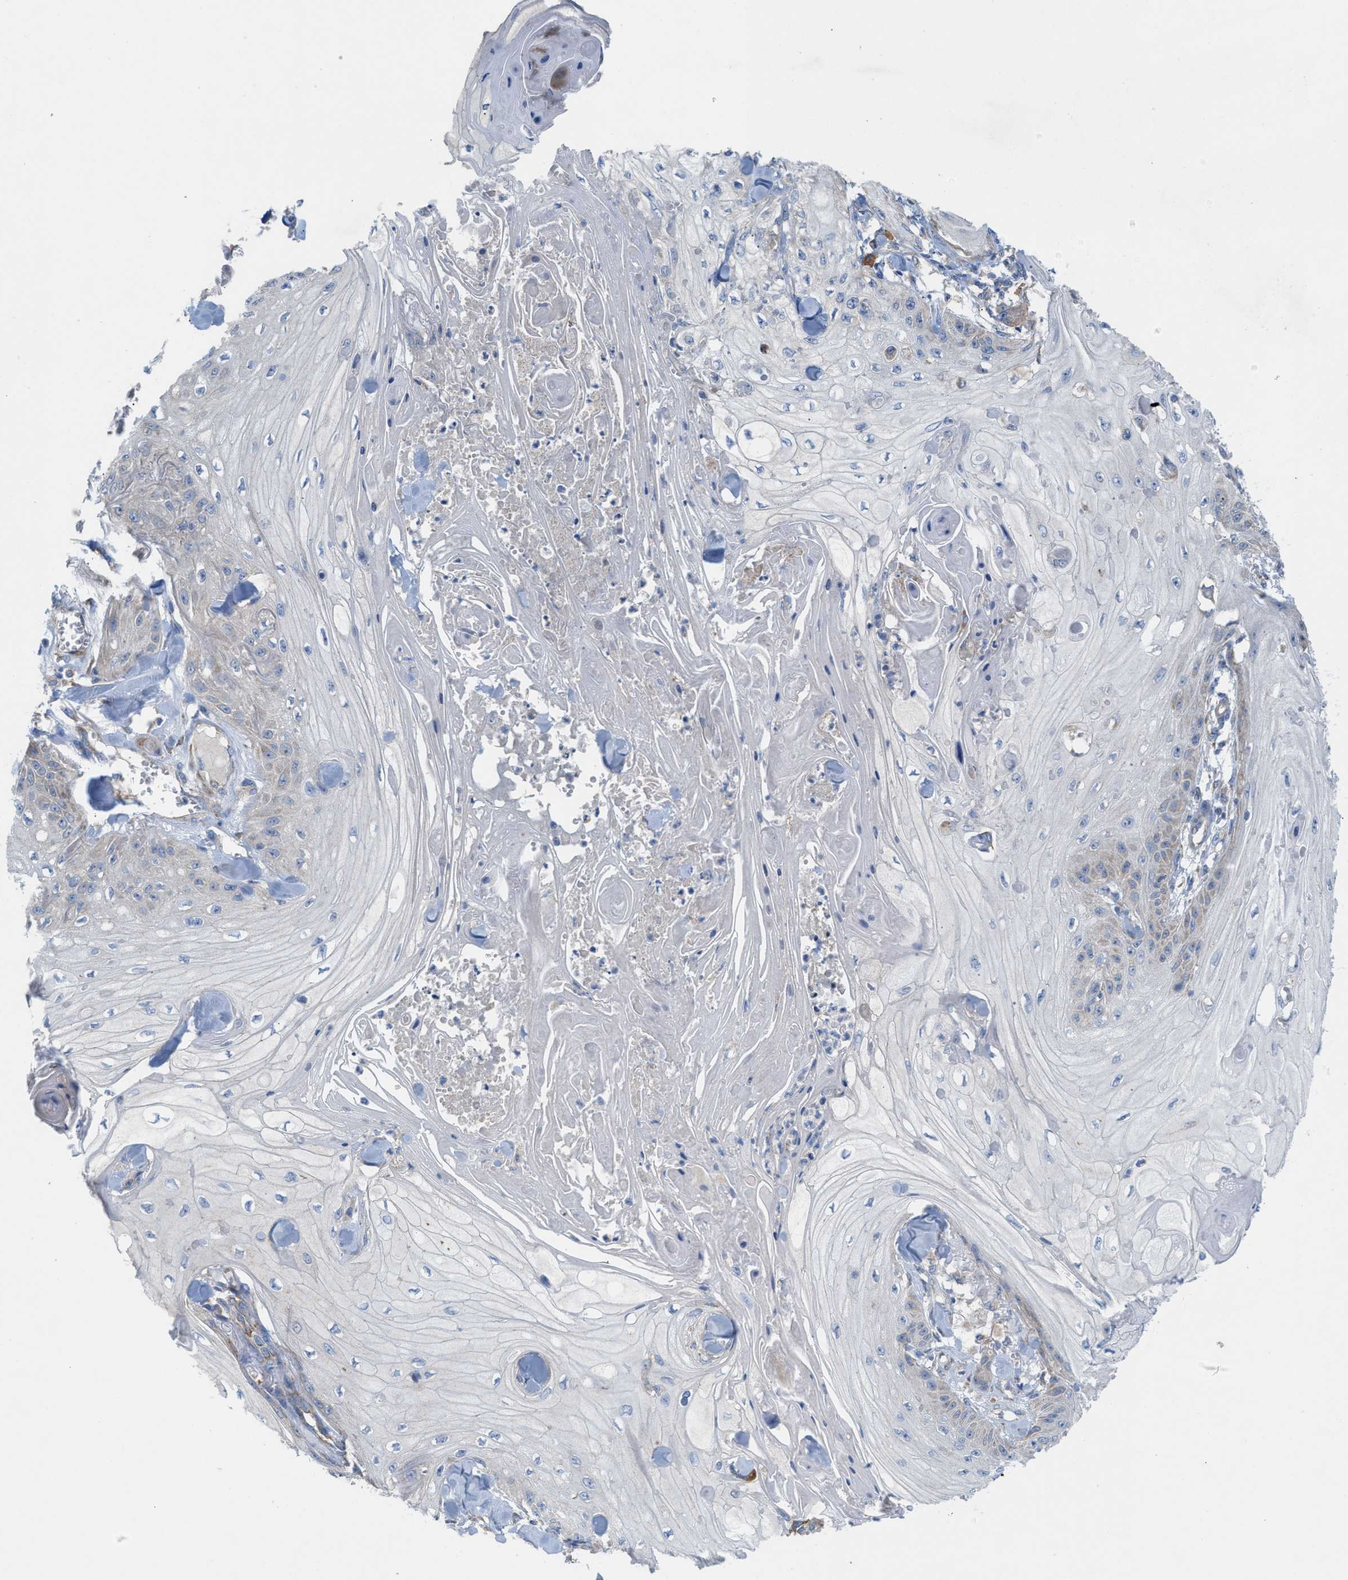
{"staining": {"intensity": "negative", "quantity": "none", "location": "none"}, "tissue": "skin cancer", "cell_type": "Tumor cells", "image_type": "cancer", "snomed": [{"axis": "morphology", "description": "Squamous cell carcinoma, NOS"}, {"axis": "topography", "description": "Skin"}], "caption": "IHC image of neoplastic tissue: human squamous cell carcinoma (skin) stained with DAB (3,3'-diaminobenzidine) demonstrates no significant protein staining in tumor cells.", "gene": "DYNC2I1", "patient": {"sex": "male", "age": 74}}